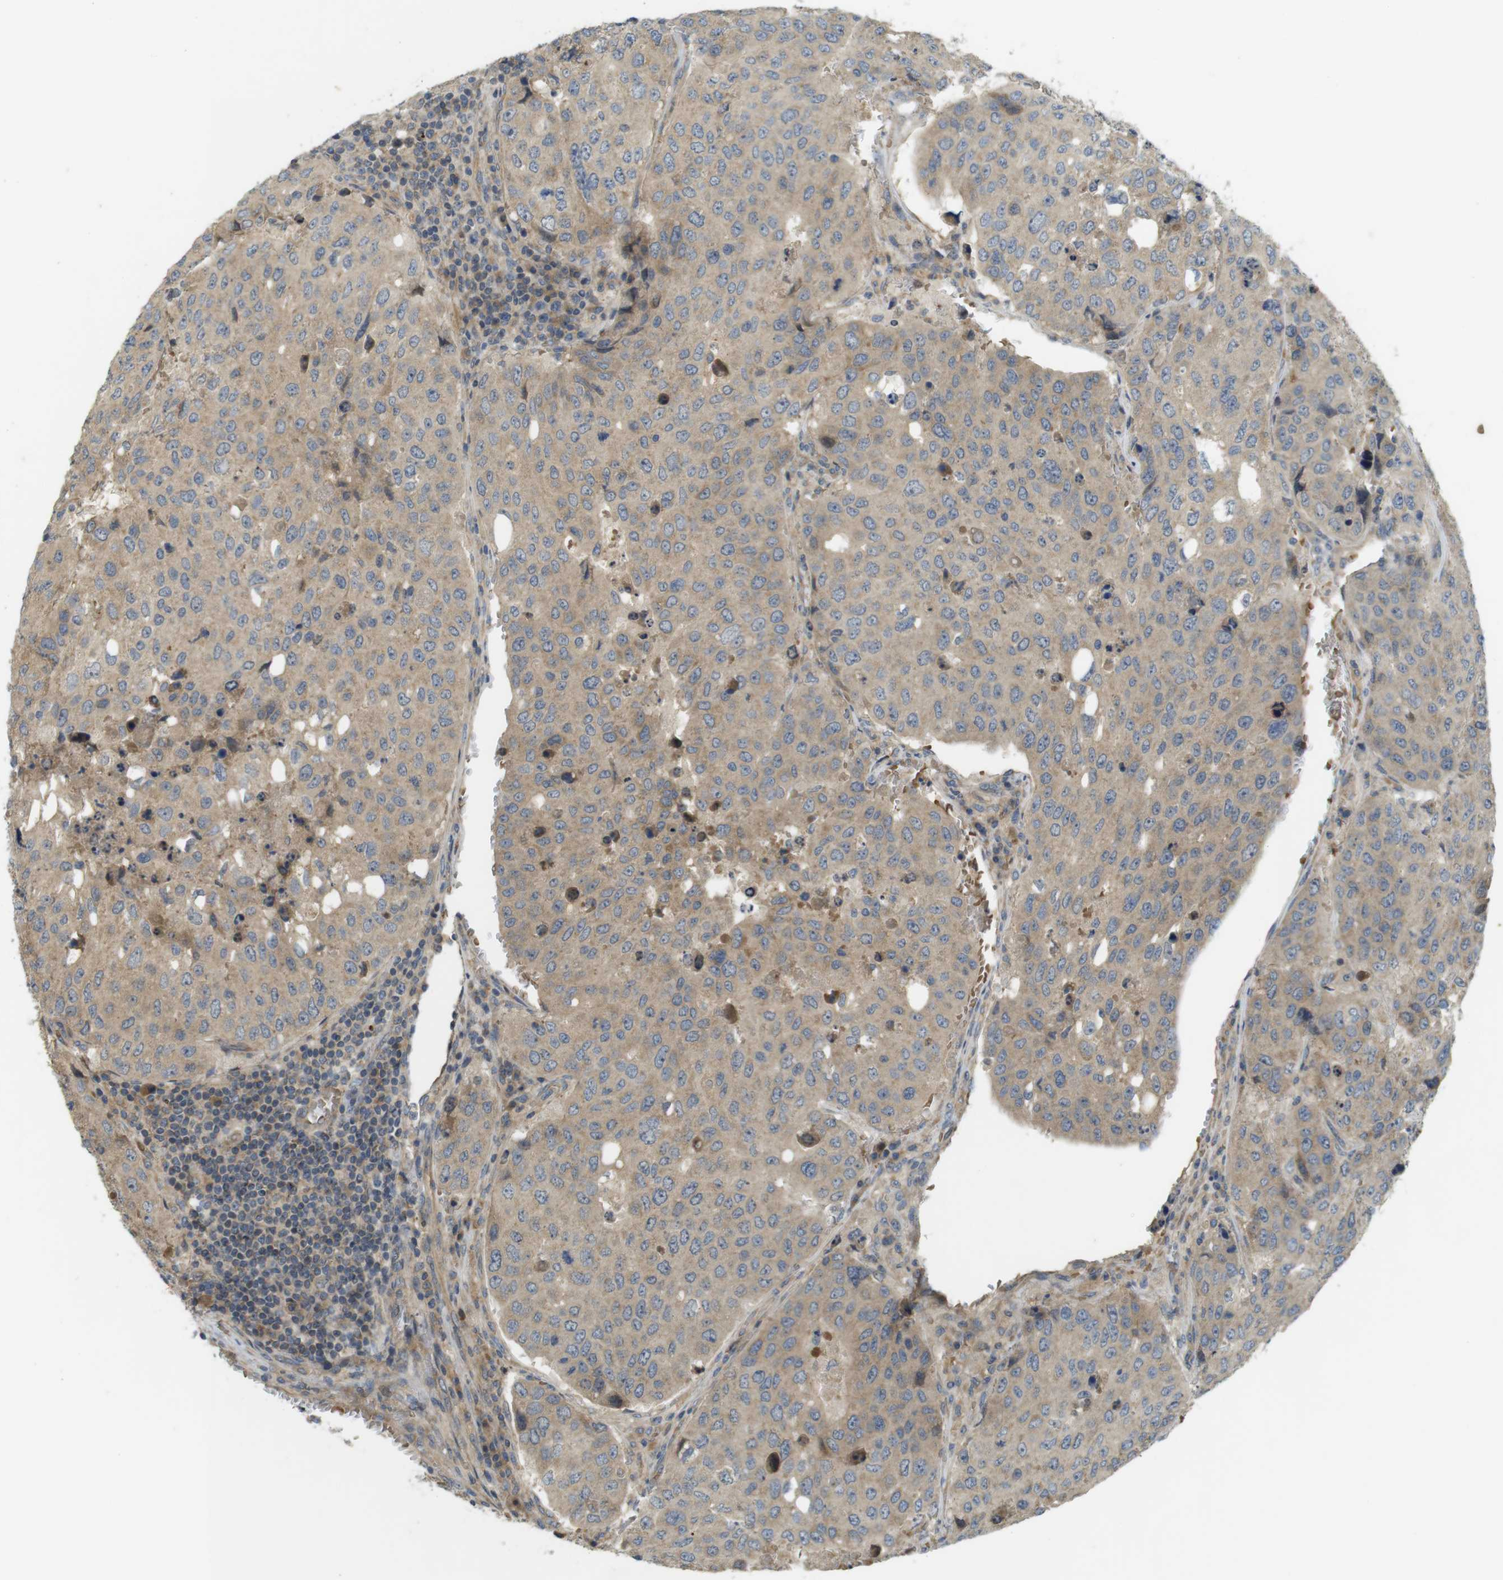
{"staining": {"intensity": "weak", "quantity": ">75%", "location": "cytoplasmic/membranous"}, "tissue": "urothelial cancer", "cell_type": "Tumor cells", "image_type": "cancer", "snomed": [{"axis": "morphology", "description": "Urothelial carcinoma, High grade"}, {"axis": "topography", "description": "Lymph node"}, {"axis": "topography", "description": "Urinary bladder"}], "caption": "The micrograph shows immunohistochemical staining of high-grade urothelial carcinoma. There is weak cytoplasmic/membranous positivity is appreciated in approximately >75% of tumor cells.", "gene": "CLTC", "patient": {"sex": "male", "age": 51}}